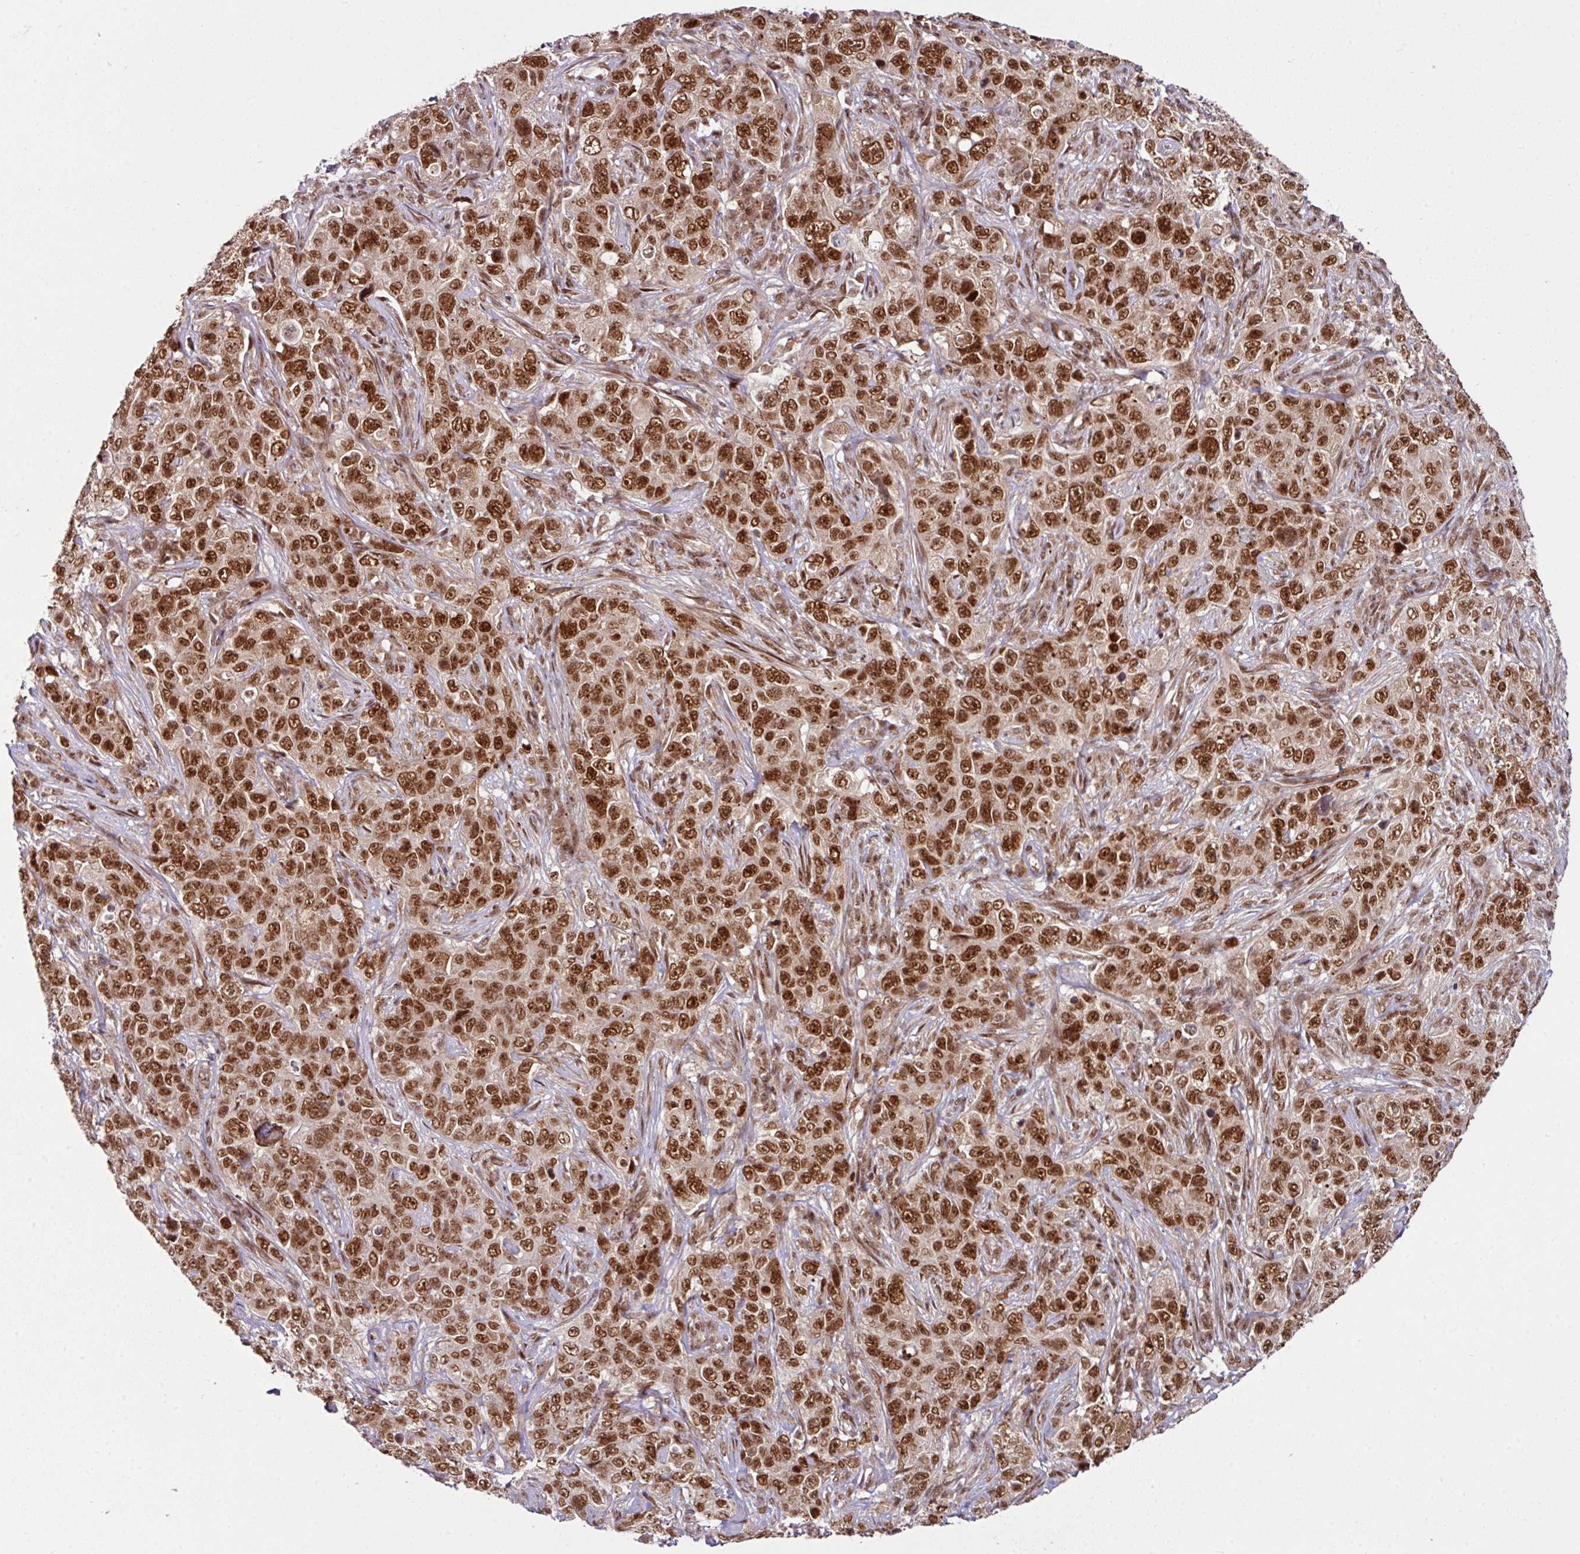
{"staining": {"intensity": "strong", "quantity": ">75%", "location": "nuclear"}, "tissue": "pancreatic cancer", "cell_type": "Tumor cells", "image_type": "cancer", "snomed": [{"axis": "morphology", "description": "Adenocarcinoma, NOS"}, {"axis": "topography", "description": "Pancreas"}], "caption": "Immunohistochemical staining of human pancreatic cancer (adenocarcinoma) shows strong nuclear protein expression in about >75% of tumor cells.", "gene": "MORF4L2", "patient": {"sex": "male", "age": 68}}